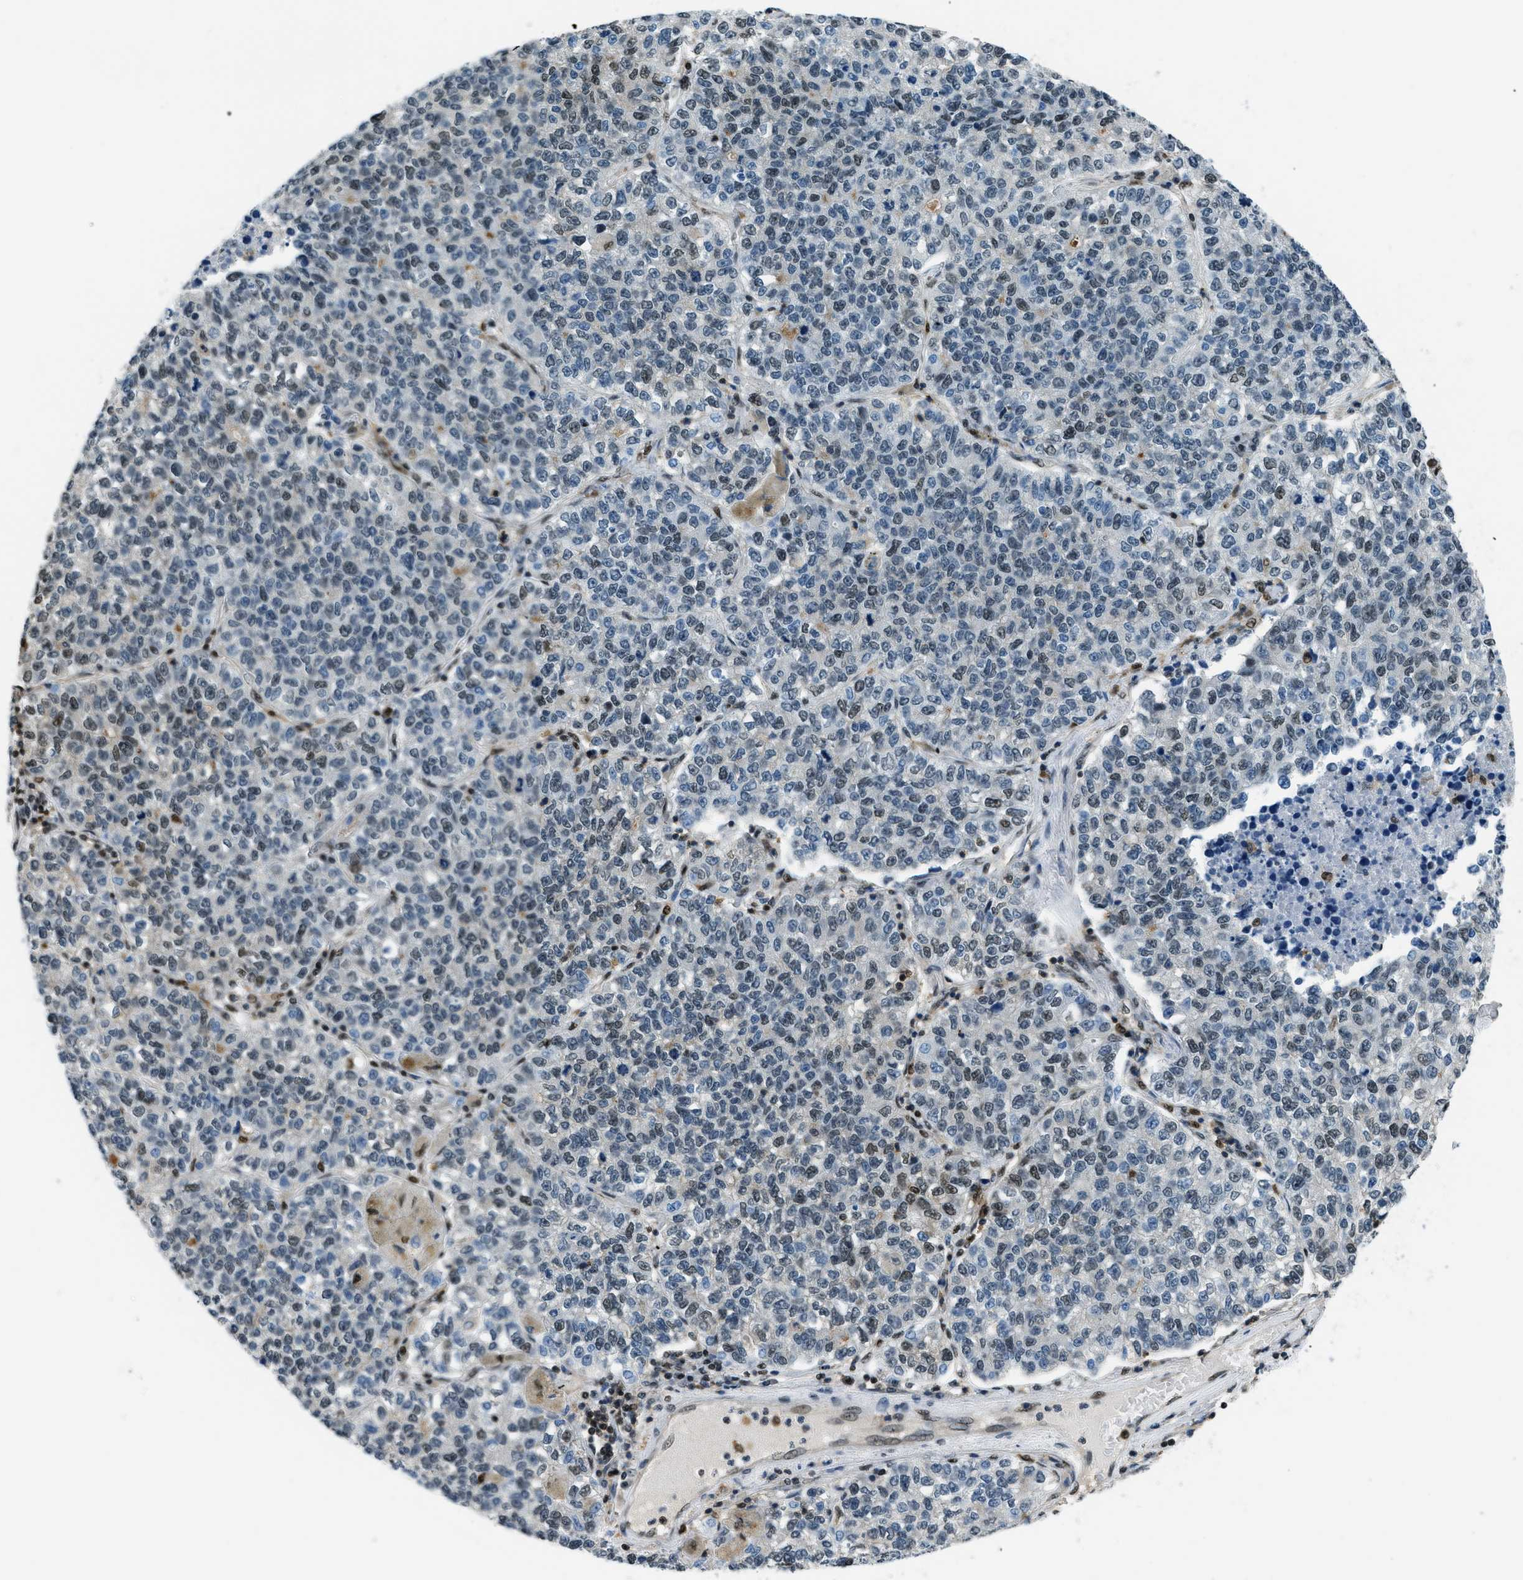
{"staining": {"intensity": "weak", "quantity": "25%-75%", "location": "nuclear"}, "tissue": "lung cancer", "cell_type": "Tumor cells", "image_type": "cancer", "snomed": [{"axis": "morphology", "description": "Adenocarcinoma, NOS"}, {"axis": "topography", "description": "Lung"}], "caption": "A histopathology image showing weak nuclear staining in approximately 25%-75% of tumor cells in lung cancer (adenocarcinoma), as visualized by brown immunohistochemical staining.", "gene": "OGFR", "patient": {"sex": "male", "age": 49}}